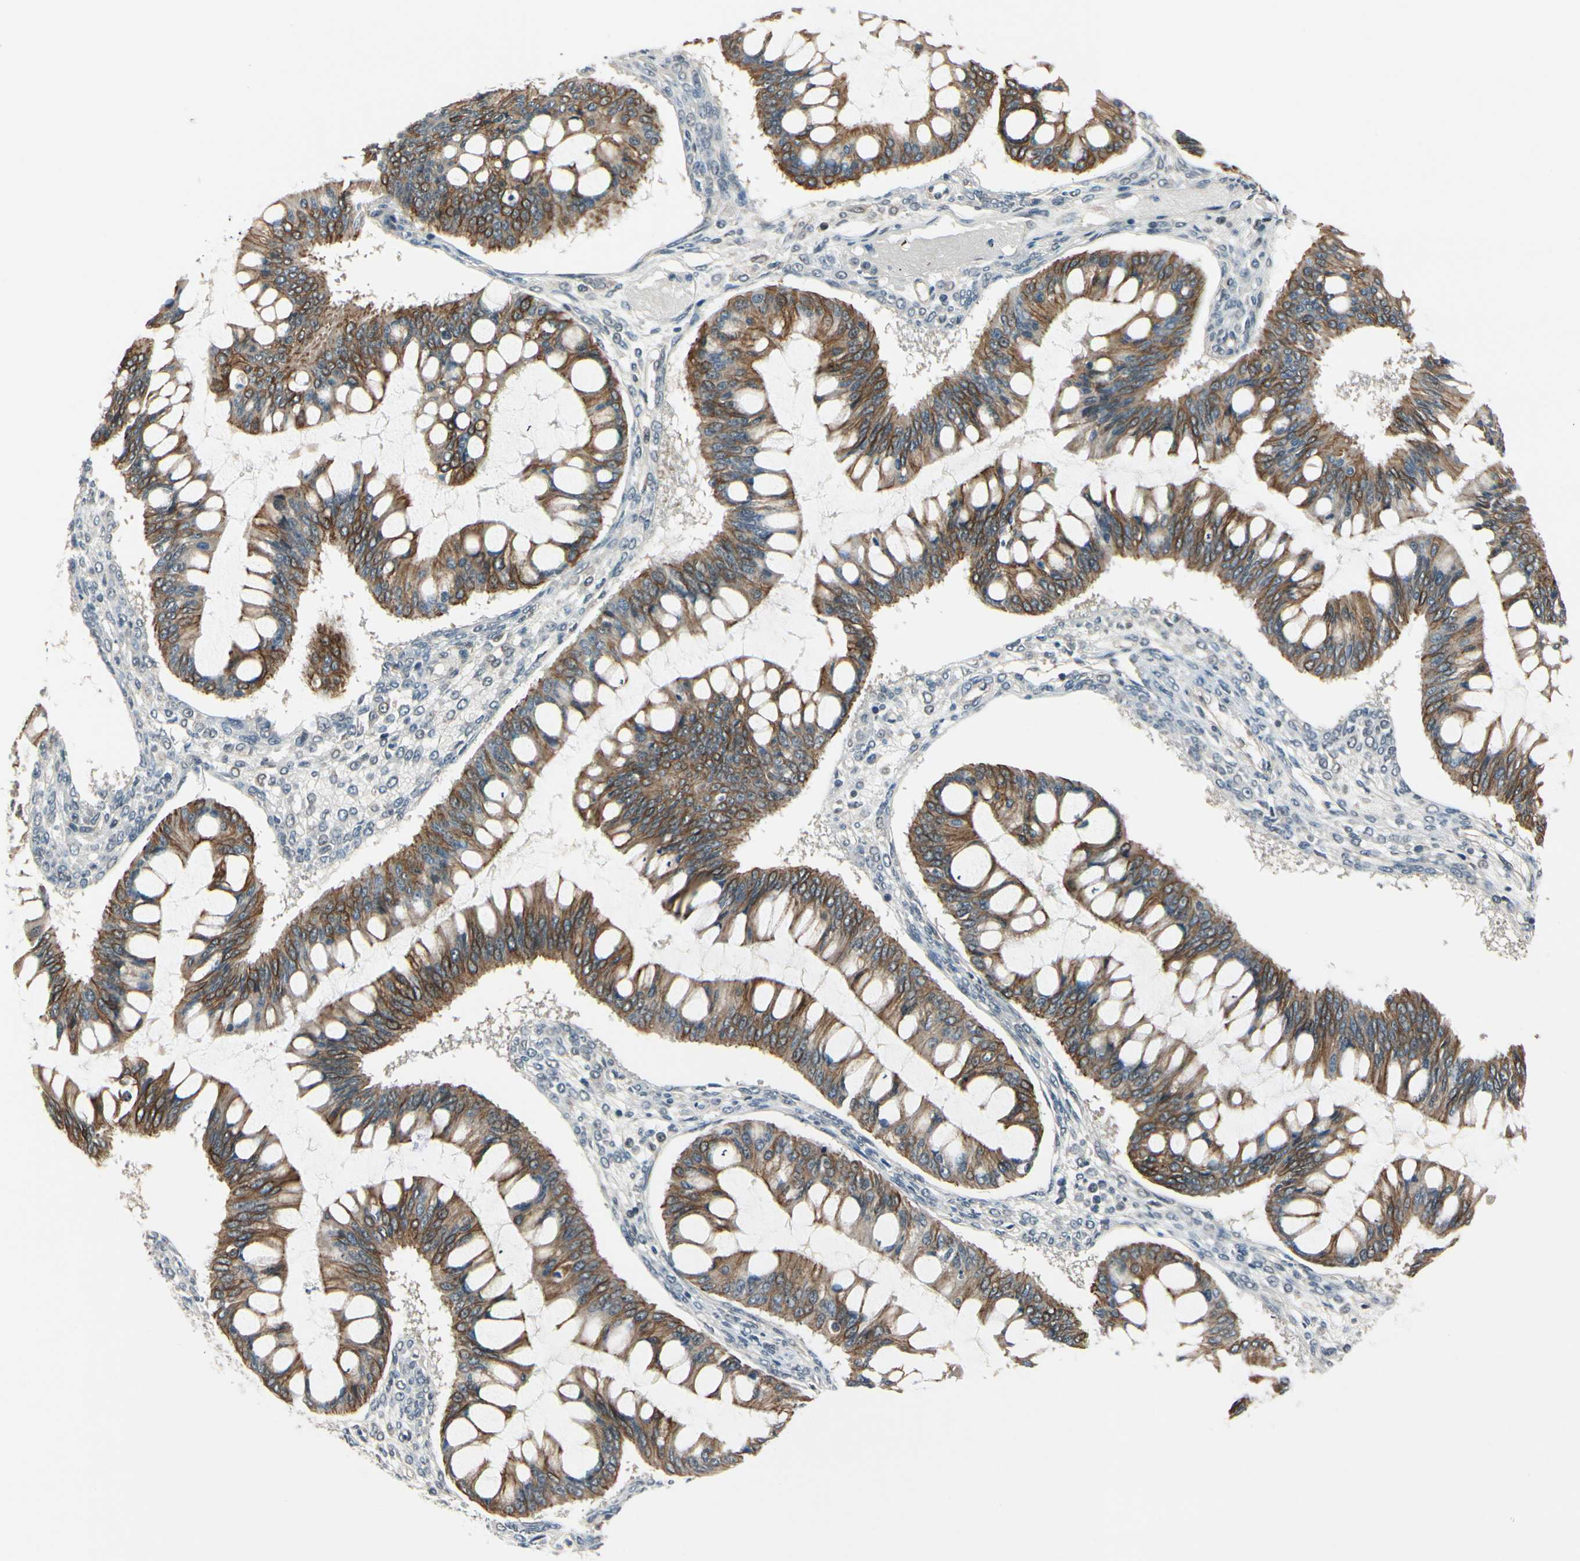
{"staining": {"intensity": "strong", "quantity": ">75%", "location": "cytoplasmic/membranous"}, "tissue": "ovarian cancer", "cell_type": "Tumor cells", "image_type": "cancer", "snomed": [{"axis": "morphology", "description": "Cystadenocarcinoma, mucinous, NOS"}, {"axis": "topography", "description": "Ovary"}], "caption": "Brown immunohistochemical staining in human ovarian cancer (mucinous cystadenocarcinoma) shows strong cytoplasmic/membranous expression in about >75% of tumor cells.", "gene": "TAF12", "patient": {"sex": "female", "age": 73}}